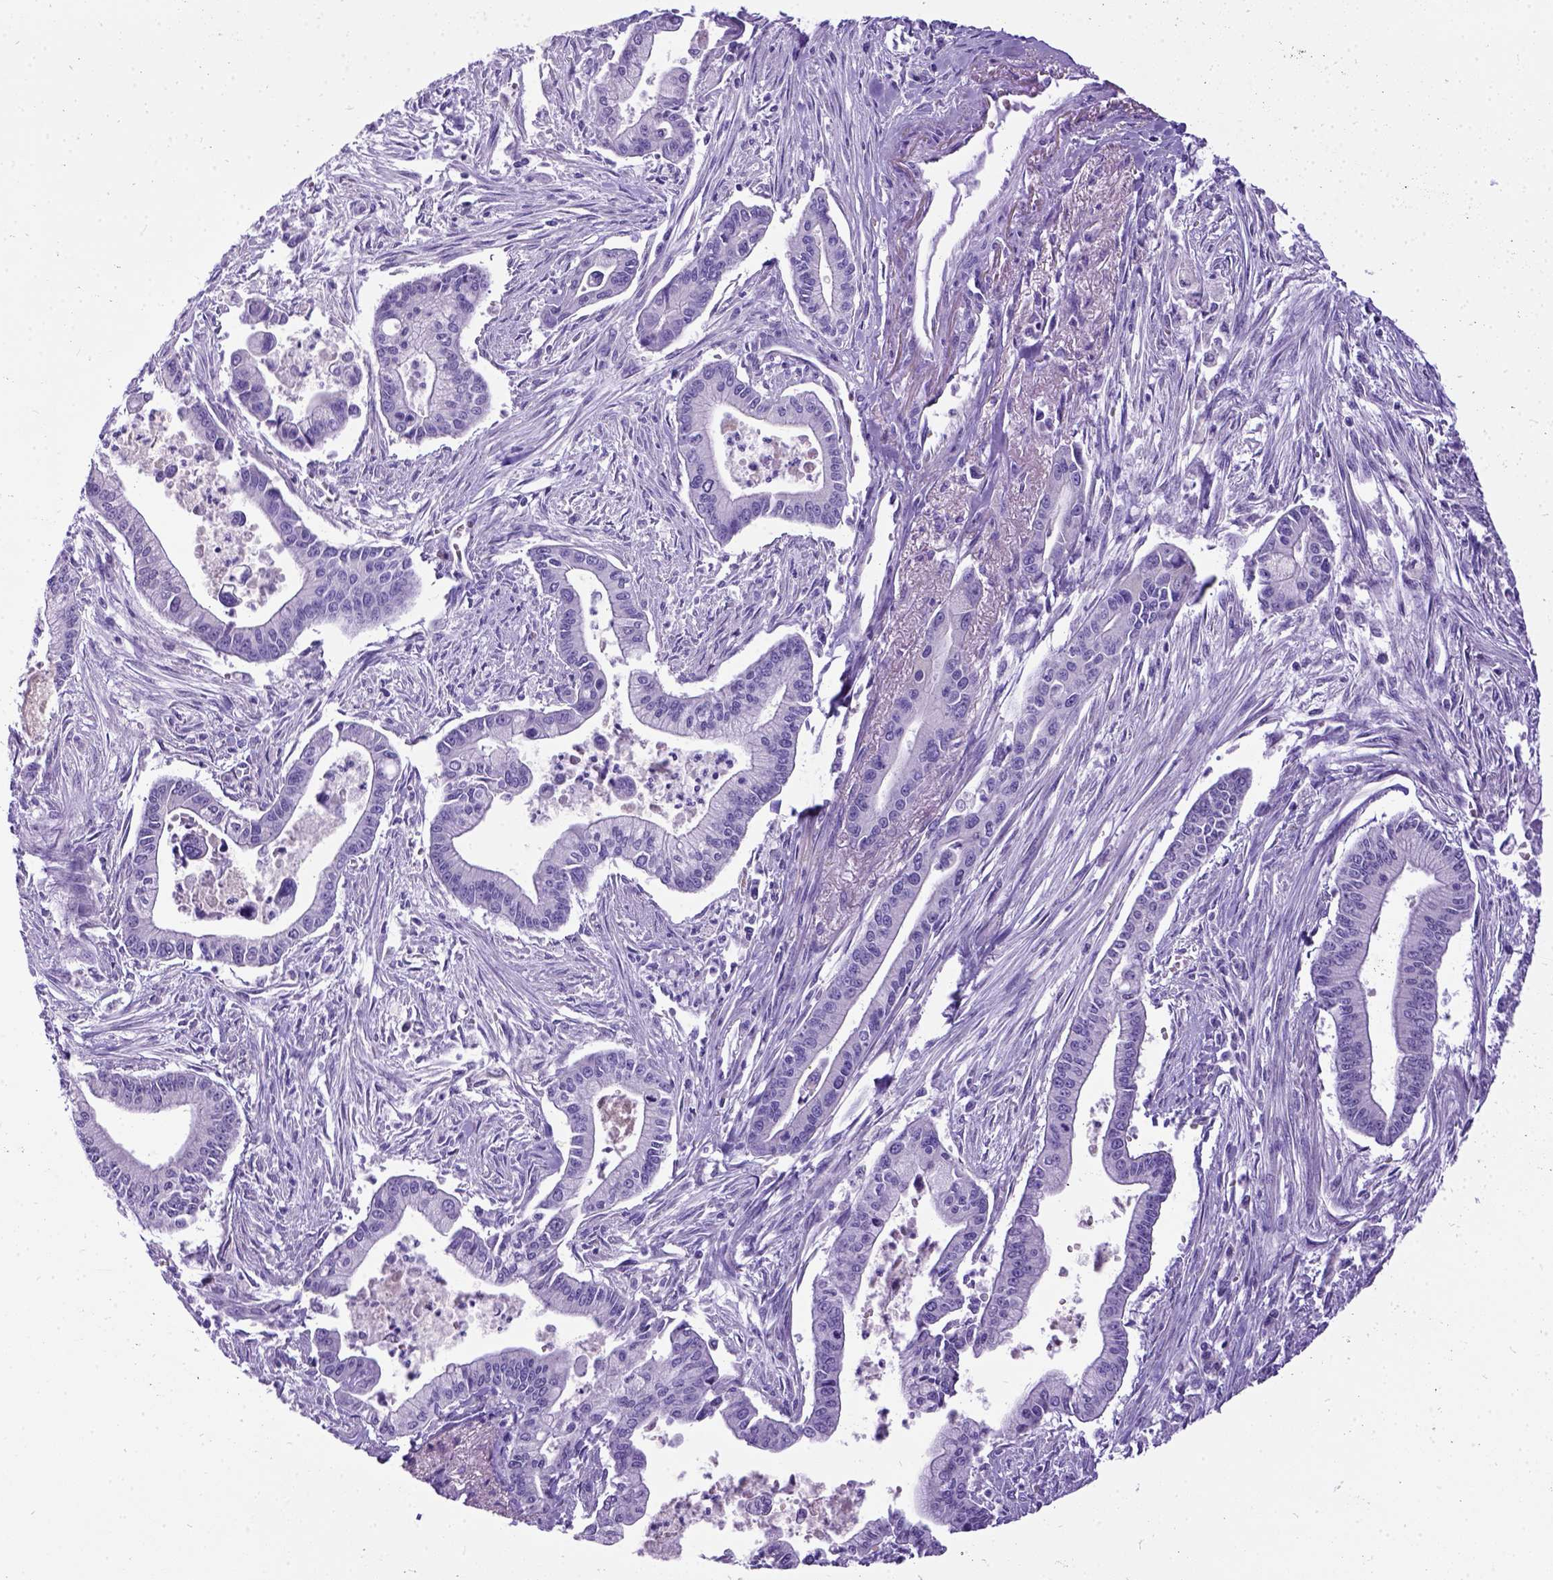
{"staining": {"intensity": "negative", "quantity": "none", "location": "none"}, "tissue": "pancreatic cancer", "cell_type": "Tumor cells", "image_type": "cancer", "snomed": [{"axis": "morphology", "description": "Adenocarcinoma, NOS"}, {"axis": "topography", "description": "Pancreas"}], "caption": "A micrograph of human pancreatic cancer (adenocarcinoma) is negative for staining in tumor cells. (DAB IHC with hematoxylin counter stain).", "gene": "IGF2", "patient": {"sex": "female", "age": 65}}